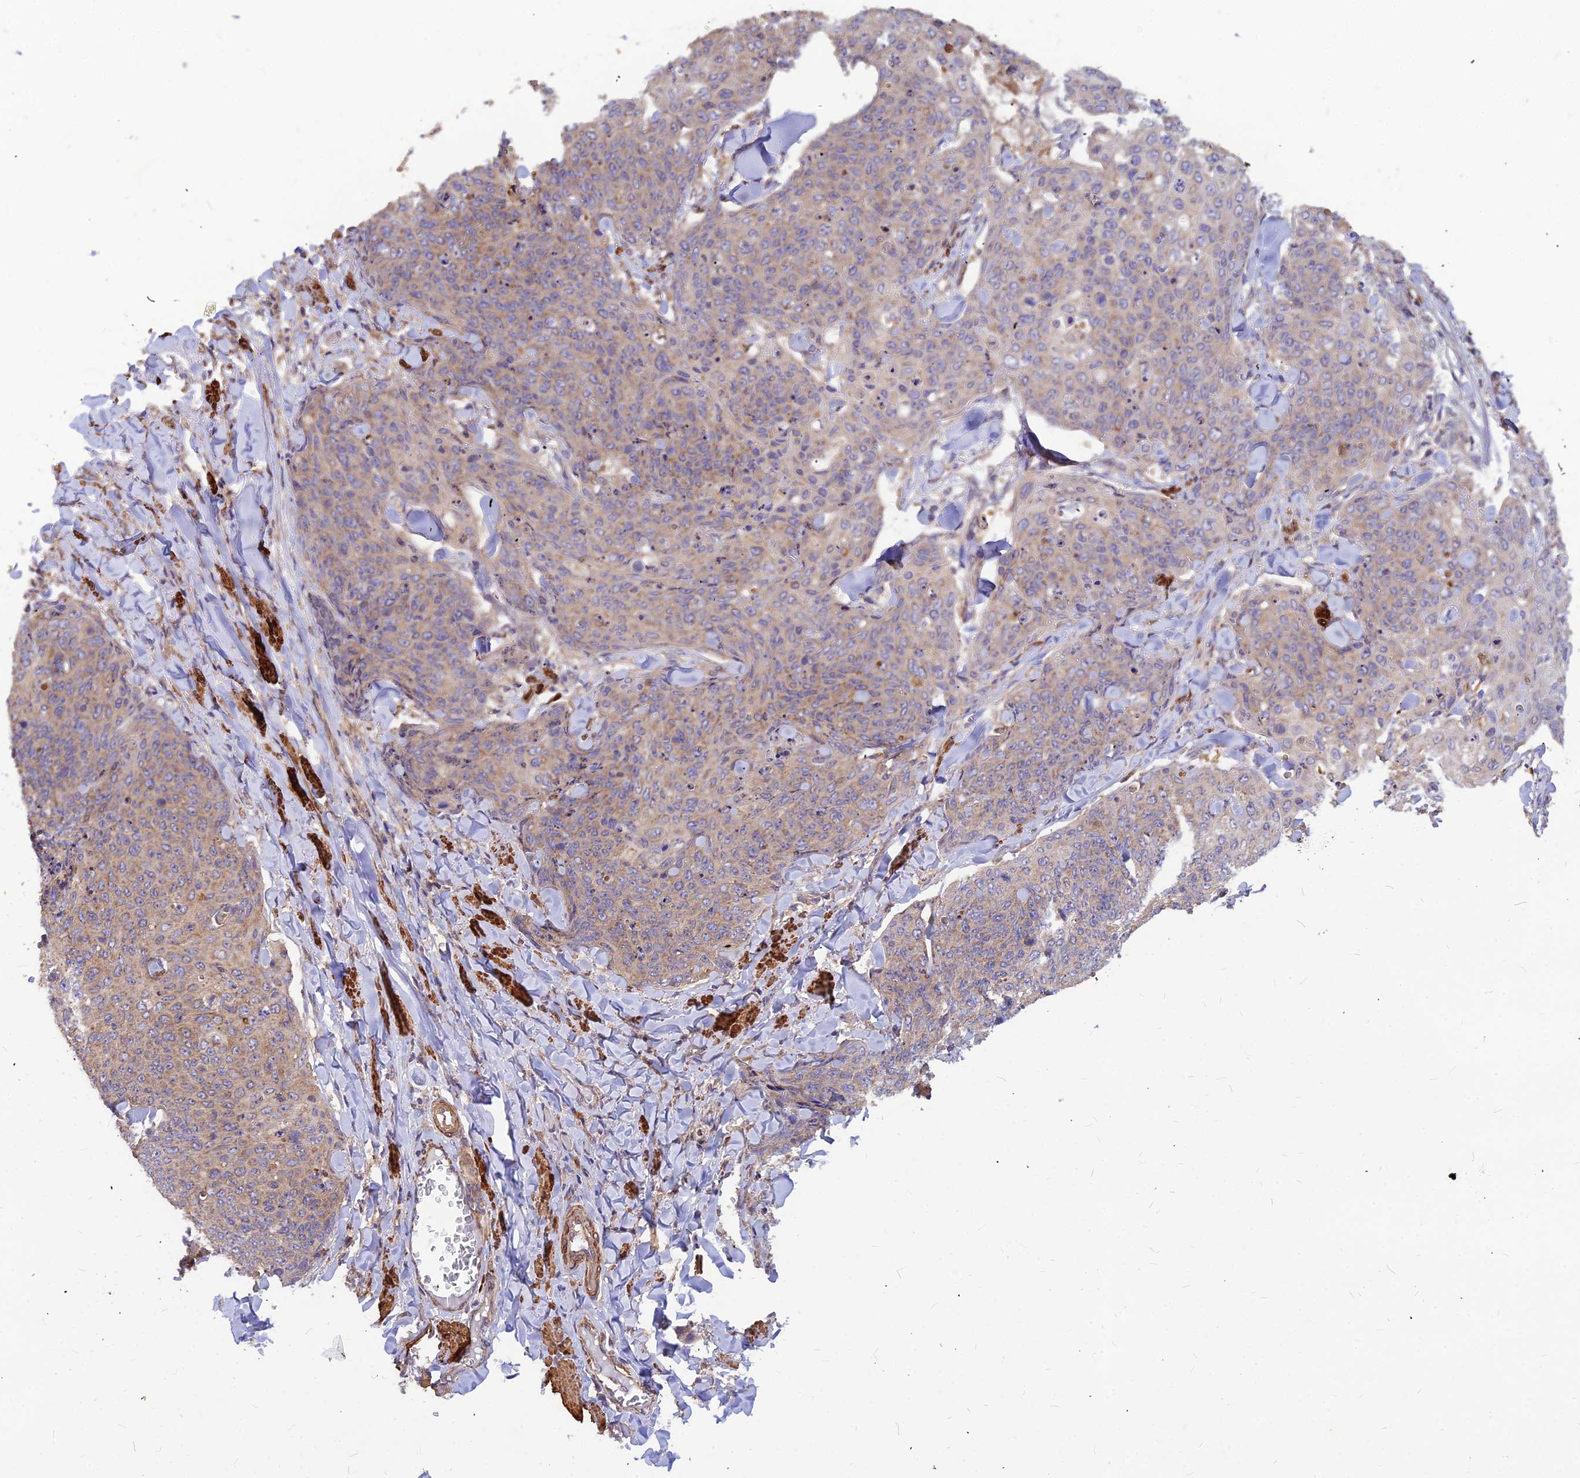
{"staining": {"intensity": "weak", "quantity": "25%-75%", "location": "cytoplasmic/membranous"}, "tissue": "skin cancer", "cell_type": "Tumor cells", "image_type": "cancer", "snomed": [{"axis": "morphology", "description": "Squamous cell carcinoma, NOS"}, {"axis": "topography", "description": "Skin"}, {"axis": "topography", "description": "Vulva"}], "caption": "IHC (DAB) staining of human squamous cell carcinoma (skin) displays weak cytoplasmic/membranous protein expression in approximately 25%-75% of tumor cells.", "gene": "LEKR1", "patient": {"sex": "female", "age": 85}}